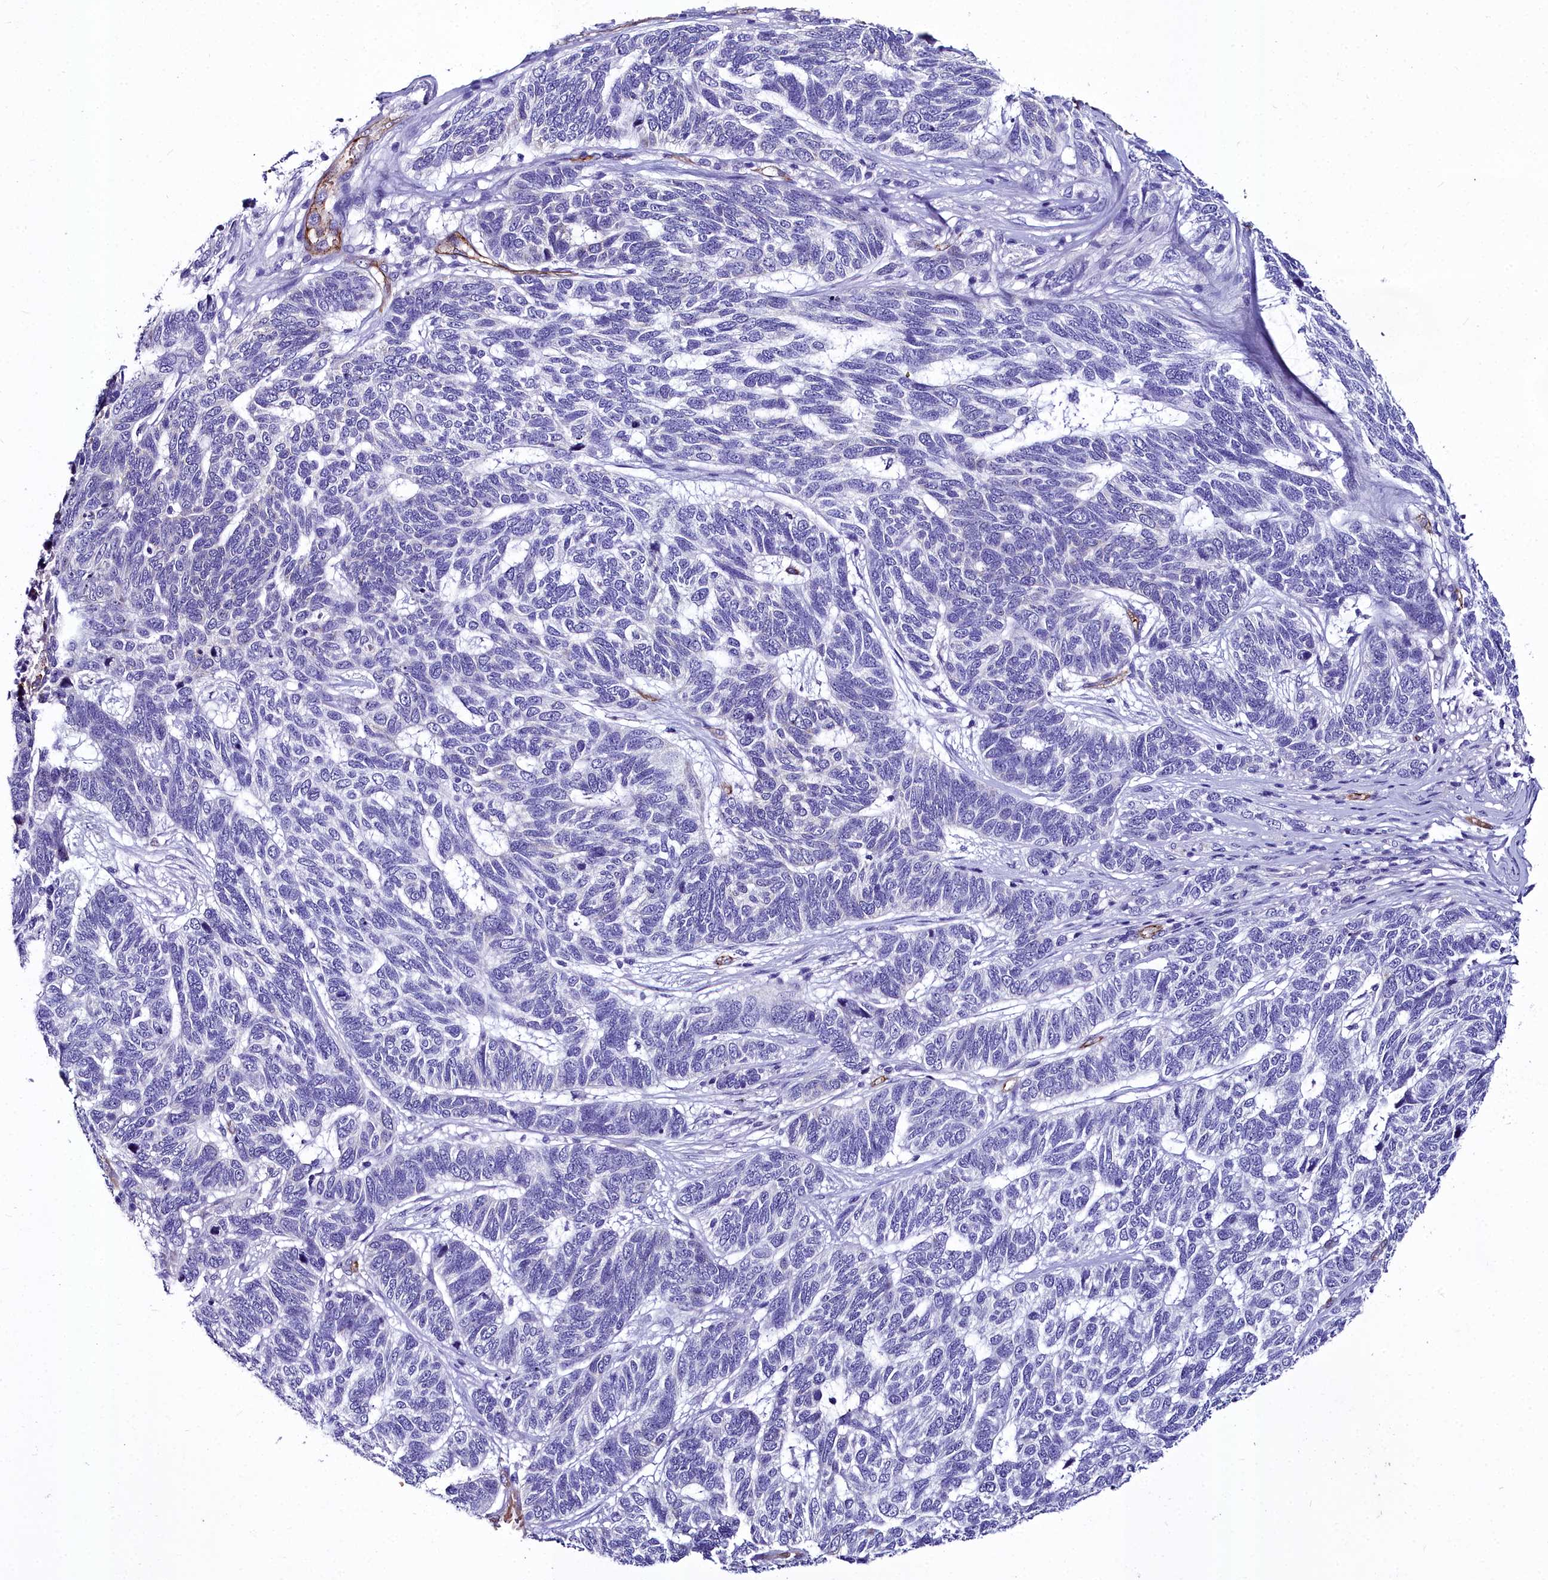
{"staining": {"intensity": "negative", "quantity": "none", "location": "none"}, "tissue": "skin cancer", "cell_type": "Tumor cells", "image_type": "cancer", "snomed": [{"axis": "morphology", "description": "Basal cell carcinoma"}, {"axis": "topography", "description": "Skin"}], "caption": "Skin basal cell carcinoma stained for a protein using immunohistochemistry demonstrates no positivity tumor cells.", "gene": "CYP4F11", "patient": {"sex": "female", "age": 65}}